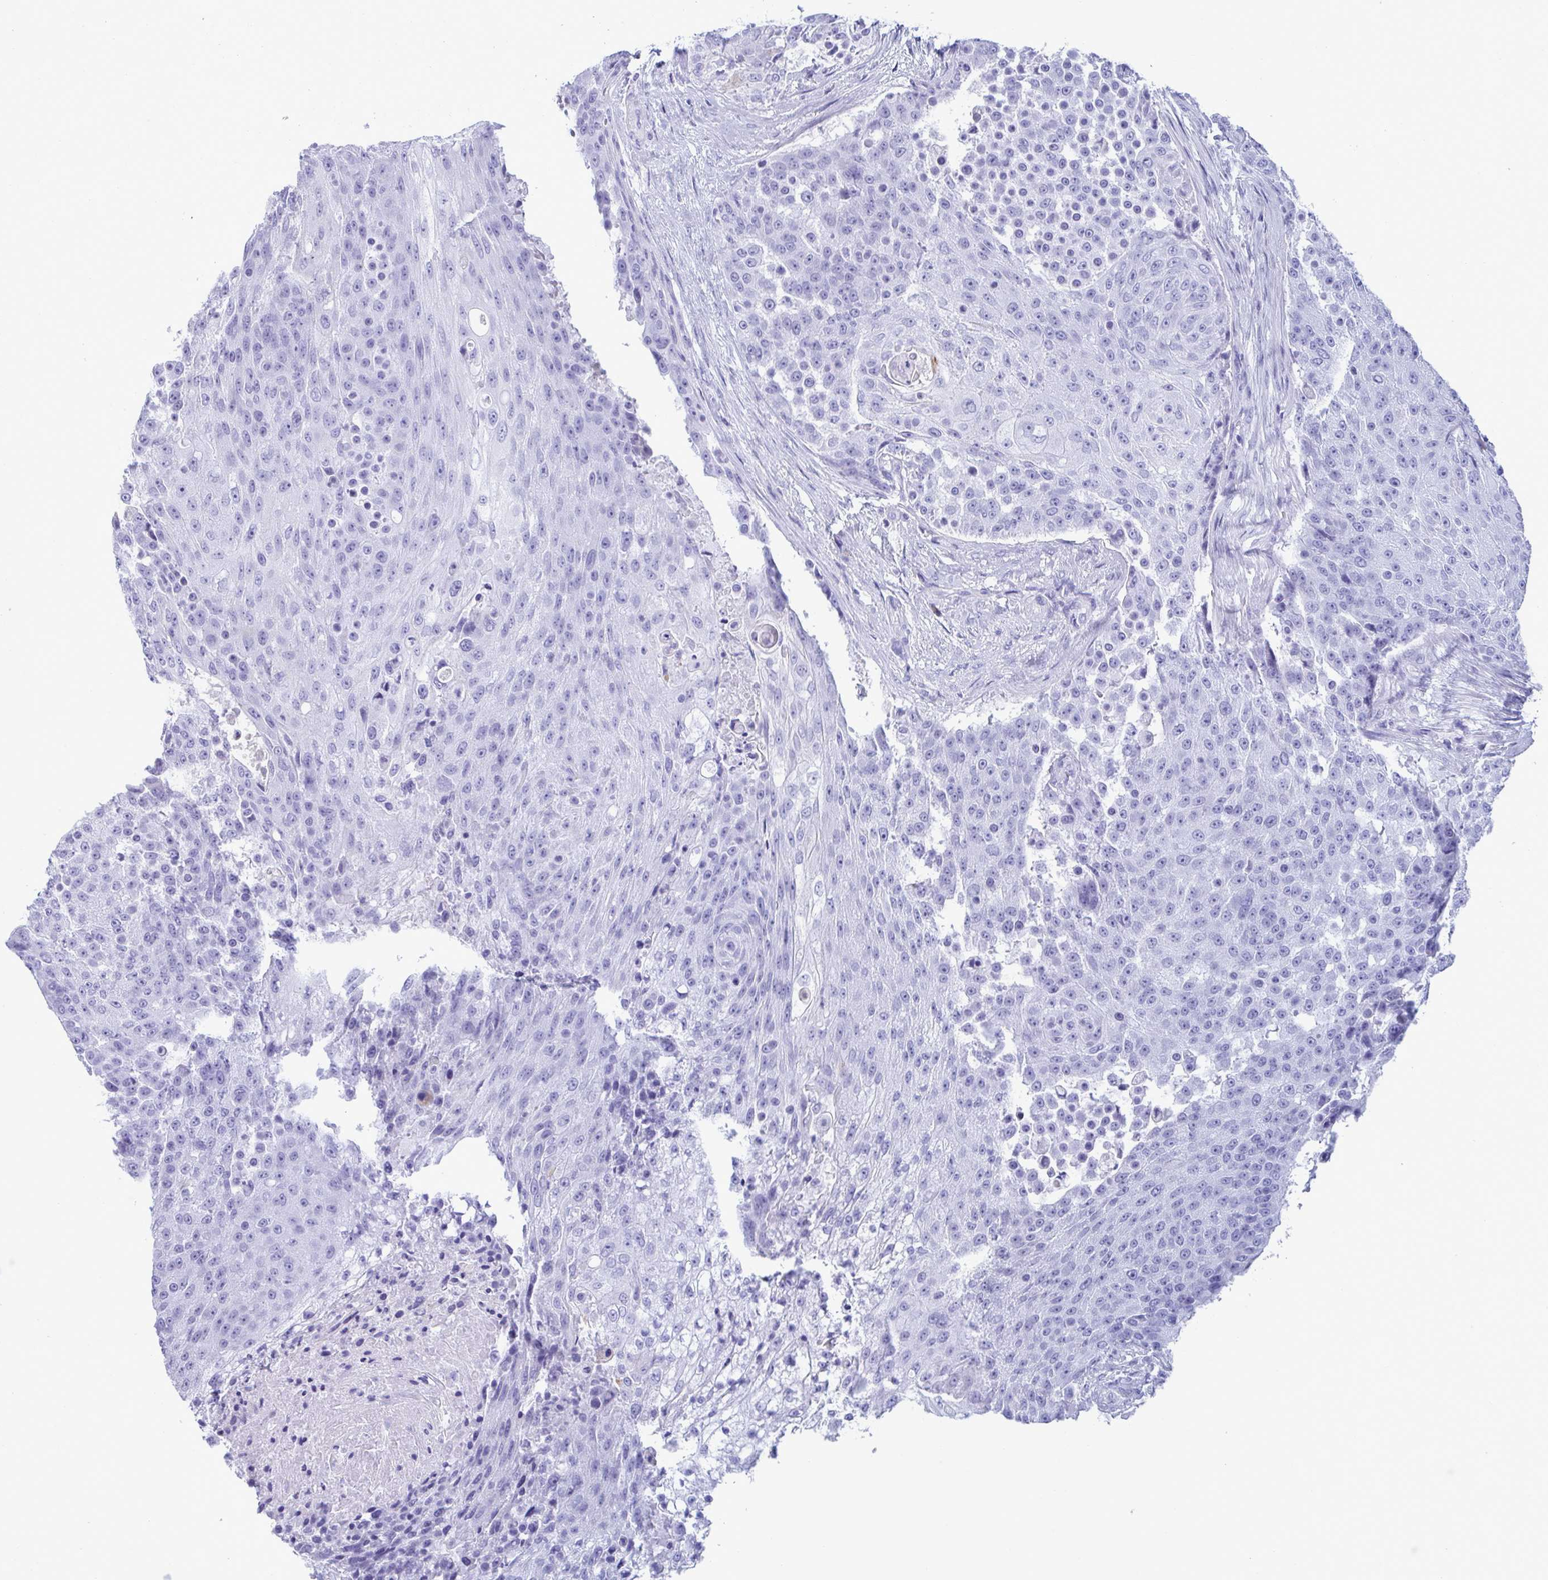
{"staining": {"intensity": "negative", "quantity": "none", "location": "none"}, "tissue": "urothelial cancer", "cell_type": "Tumor cells", "image_type": "cancer", "snomed": [{"axis": "morphology", "description": "Urothelial carcinoma, High grade"}, {"axis": "topography", "description": "Urinary bladder"}], "caption": "Tumor cells are negative for brown protein staining in high-grade urothelial carcinoma.", "gene": "MS4A14", "patient": {"sex": "female", "age": 63}}